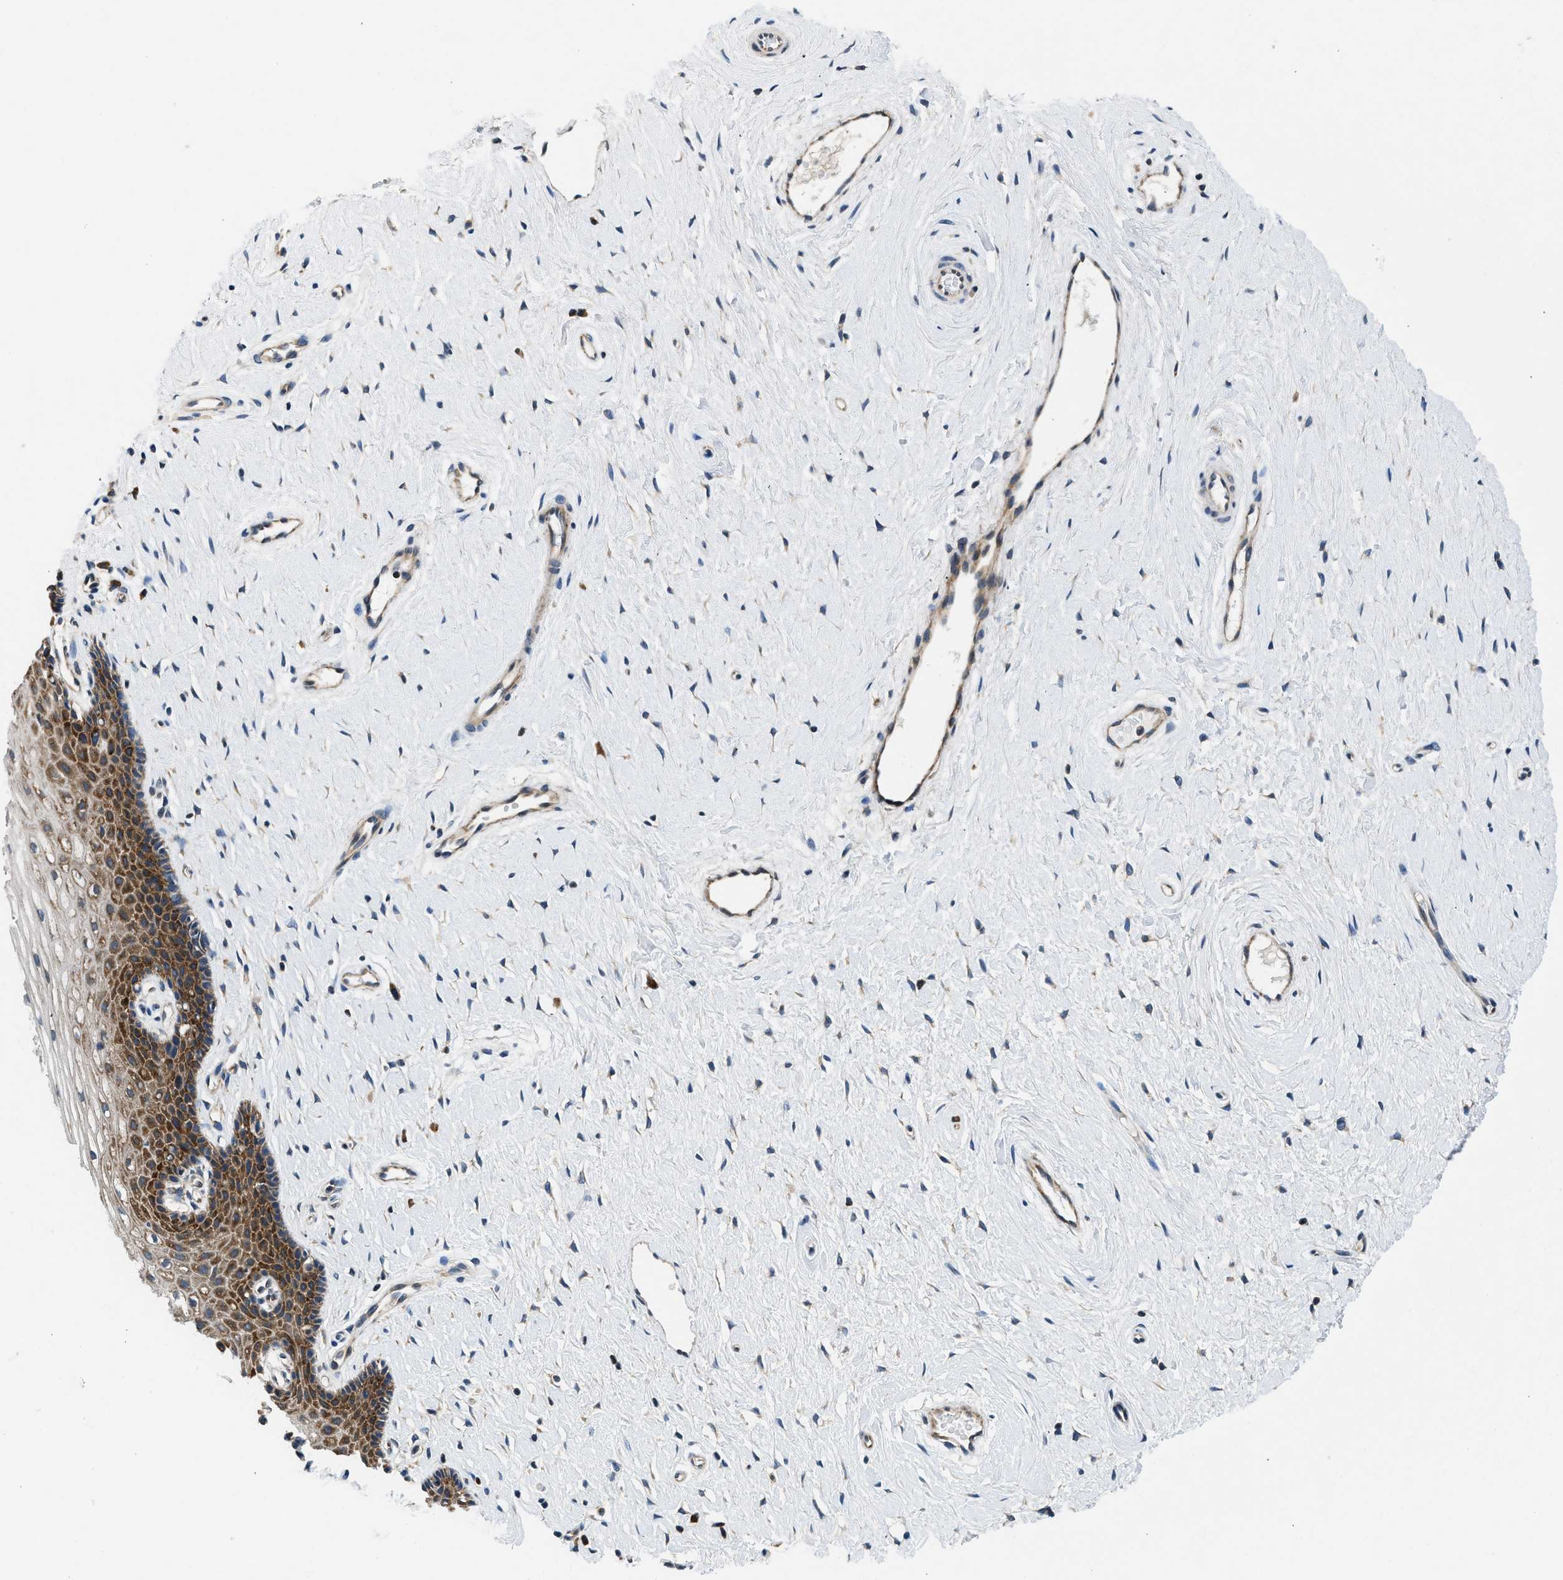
{"staining": {"intensity": "moderate", "quantity": ">75%", "location": "cytoplasmic/membranous"}, "tissue": "cervix", "cell_type": "Squamous epithelial cells", "image_type": "normal", "snomed": [{"axis": "morphology", "description": "Normal tissue, NOS"}, {"axis": "topography", "description": "Cervix"}], "caption": "Brown immunohistochemical staining in benign human cervix shows moderate cytoplasmic/membranous expression in about >75% of squamous epithelial cells.", "gene": "PA2G4", "patient": {"sex": "female", "age": 39}}